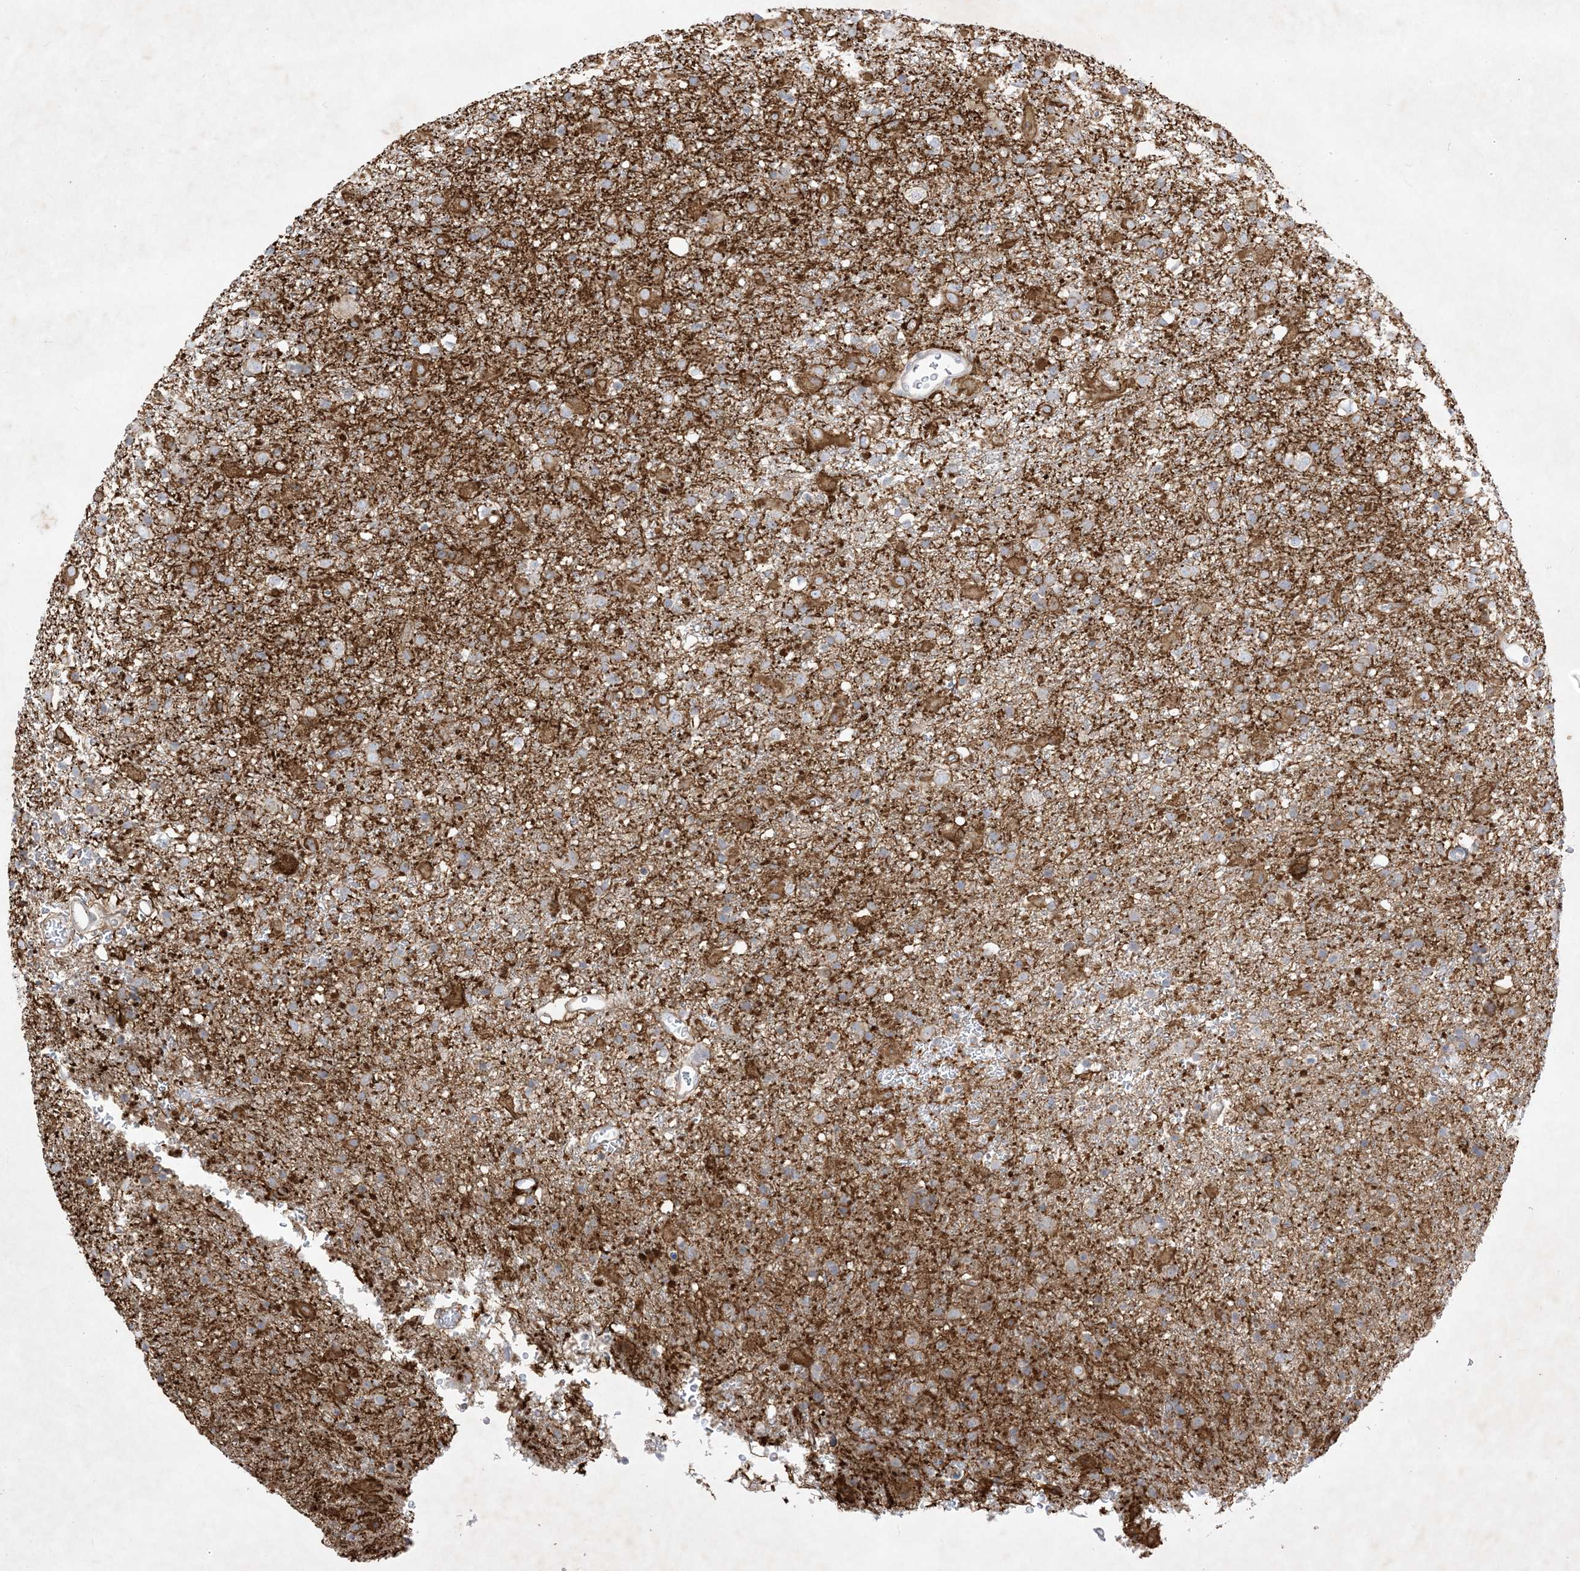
{"staining": {"intensity": "moderate", "quantity": "<25%", "location": "cytoplasmic/membranous"}, "tissue": "glioma", "cell_type": "Tumor cells", "image_type": "cancer", "snomed": [{"axis": "morphology", "description": "Glioma, malignant, Low grade"}, {"axis": "topography", "description": "Brain"}], "caption": "Immunohistochemical staining of malignant glioma (low-grade) shows moderate cytoplasmic/membranous protein staining in approximately <25% of tumor cells.", "gene": "PLEKHA3", "patient": {"sex": "male", "age": 65}}